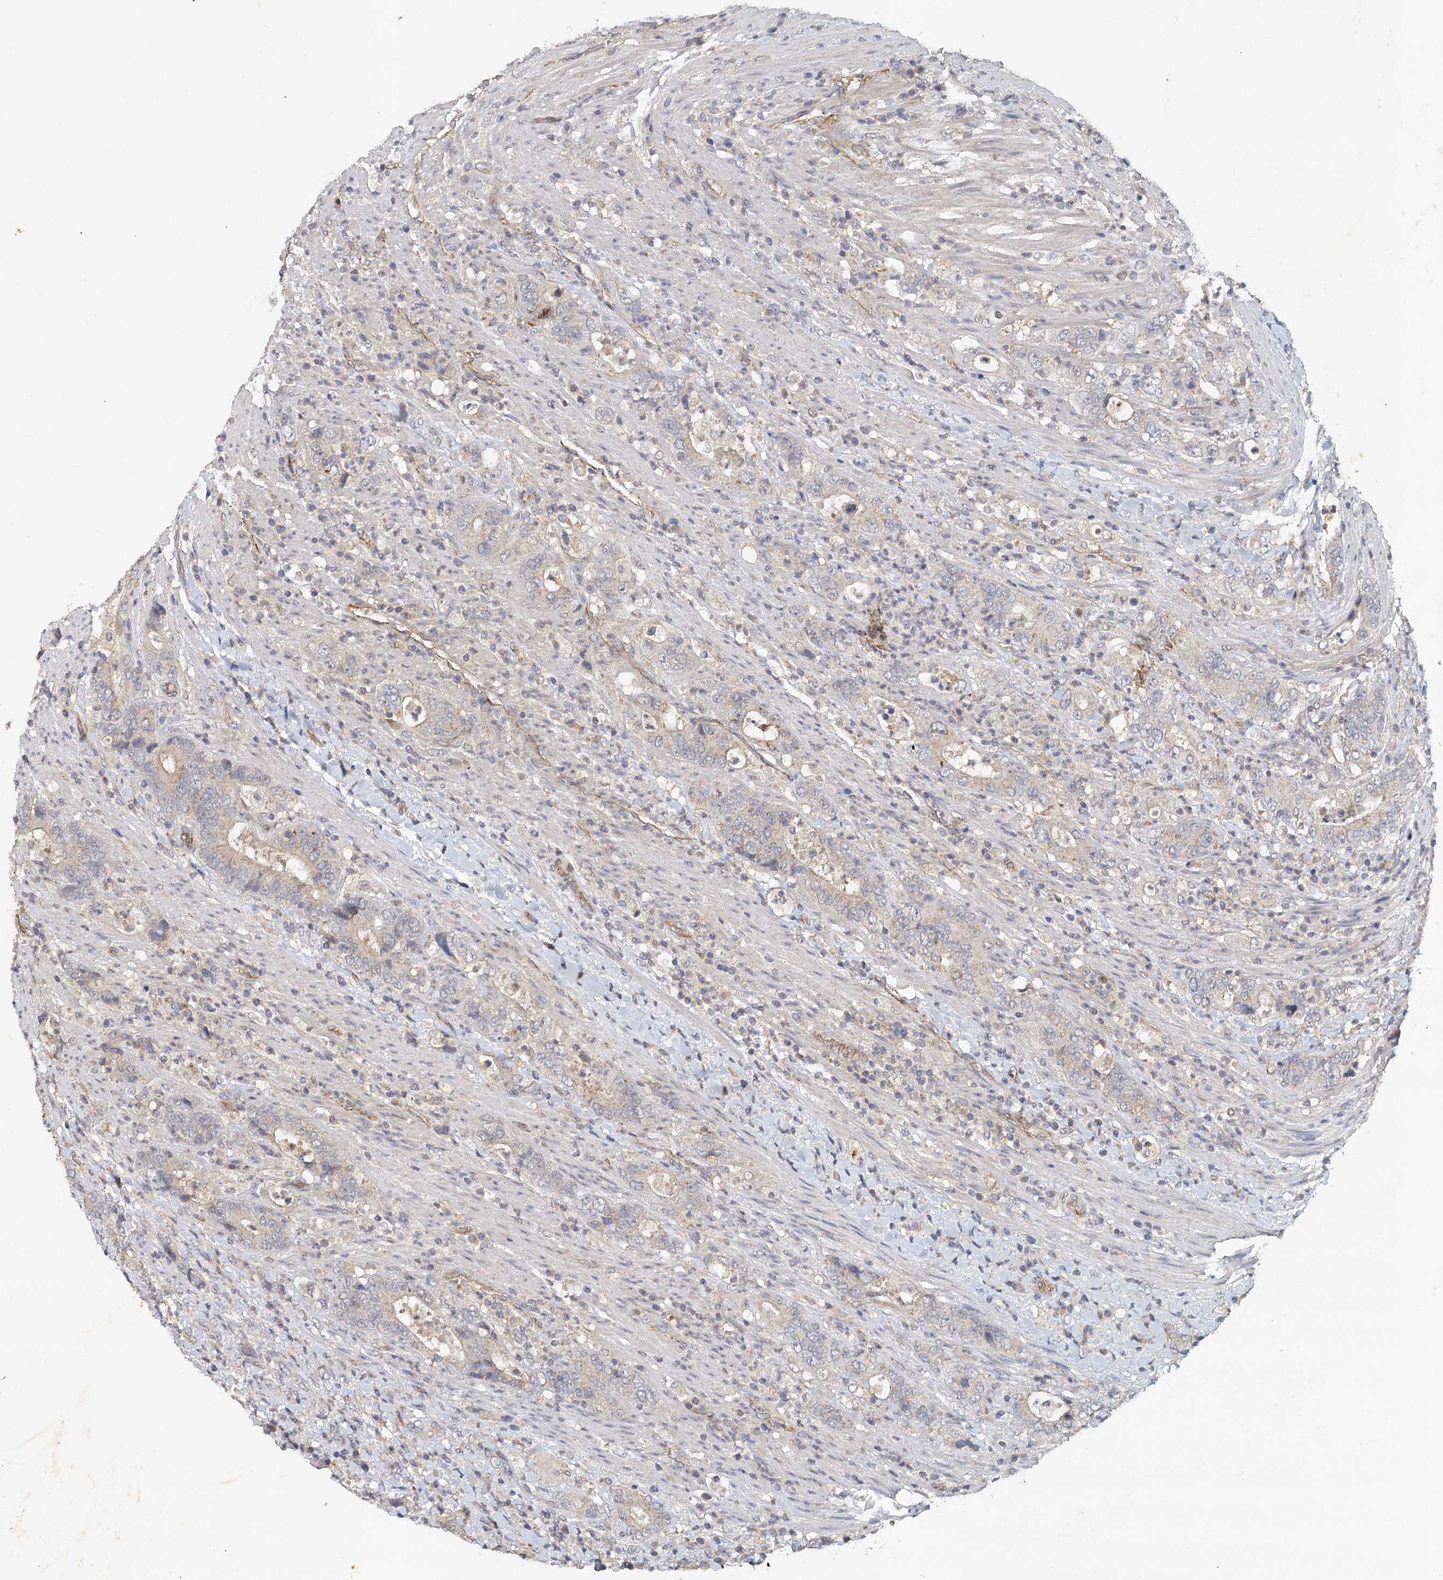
{"staining": {"intensity": "weak", "quantity": "<25%", "location": "cytoplasmic/membranous"}, "tissue": "colorectal cancer", "cell_type": "Tumor cells", "image_type": "cancer", "snomed": [{"axis": "morphology", "description": "Adenocarcinoma, NOS"}, {"axis": "topography", "description": "Colon"}], "caption": "Human adenocarcinoma (colorectal) stained for a protein using IHC reveals no expression in tumor cells.", "gene": "SYNPO", "patient": {"sex": "female", "age": 75}}